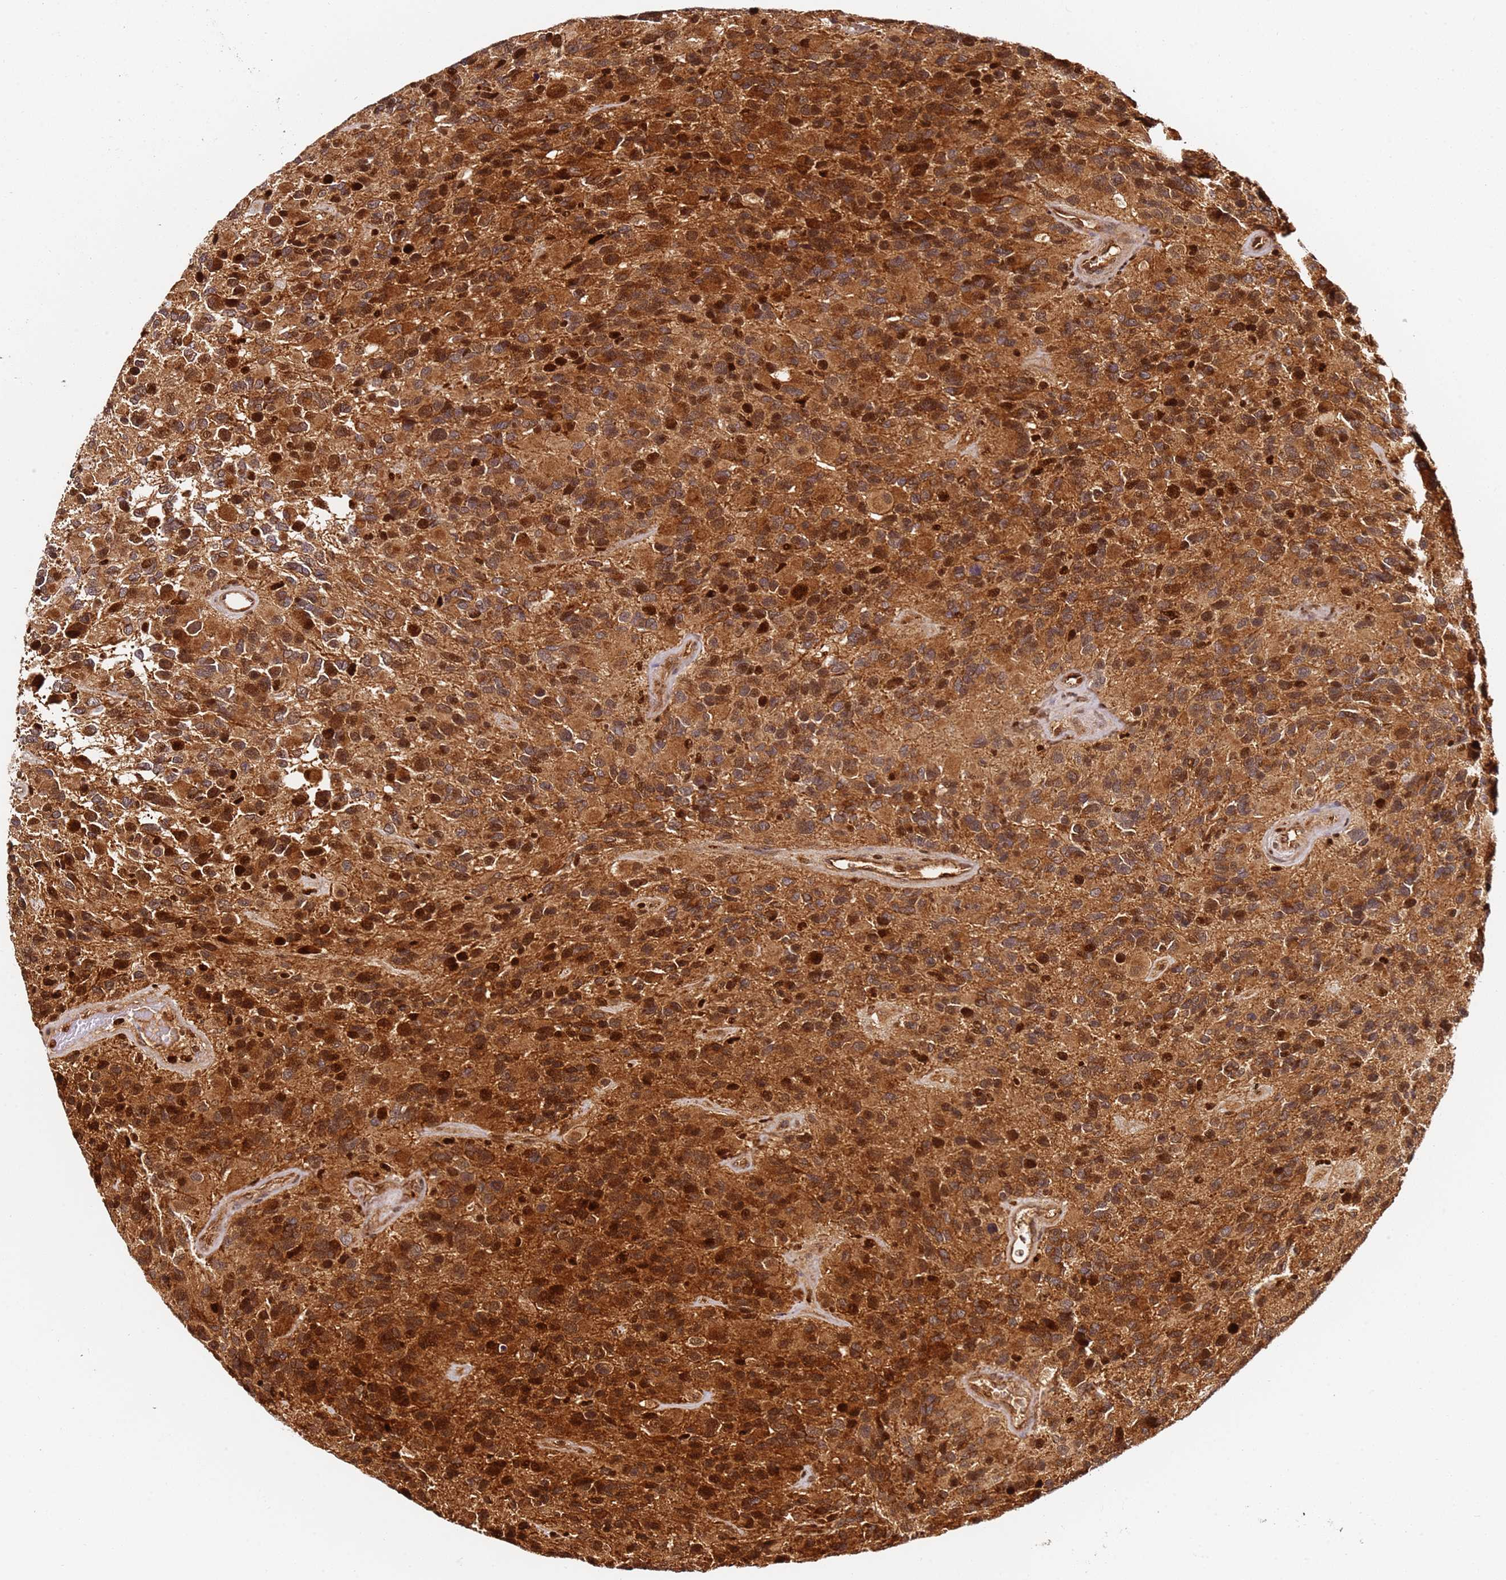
{"staining": {"intensity": "strong", "quantity": ">75%", "location": "cytoplasmic/membranous,nuclear"}, "tissue": "glioma", "cell_type": "Tumor cells", "image_type": "cancer", "snomed": [{"axis": "morphology", "description": "Glioma, malignant, High grade"}, {"axis": "topography", "description": "Brain"}], "caption": "Immunohistochemical staining of high-grade glioma (malignant) demonstrates high levels of strong cytoplasmic/membranous and nuclear expression in approximately >75% of tumor cells.", "gene": "SMOX", "patient": {"sex": "male", "age": 77}}